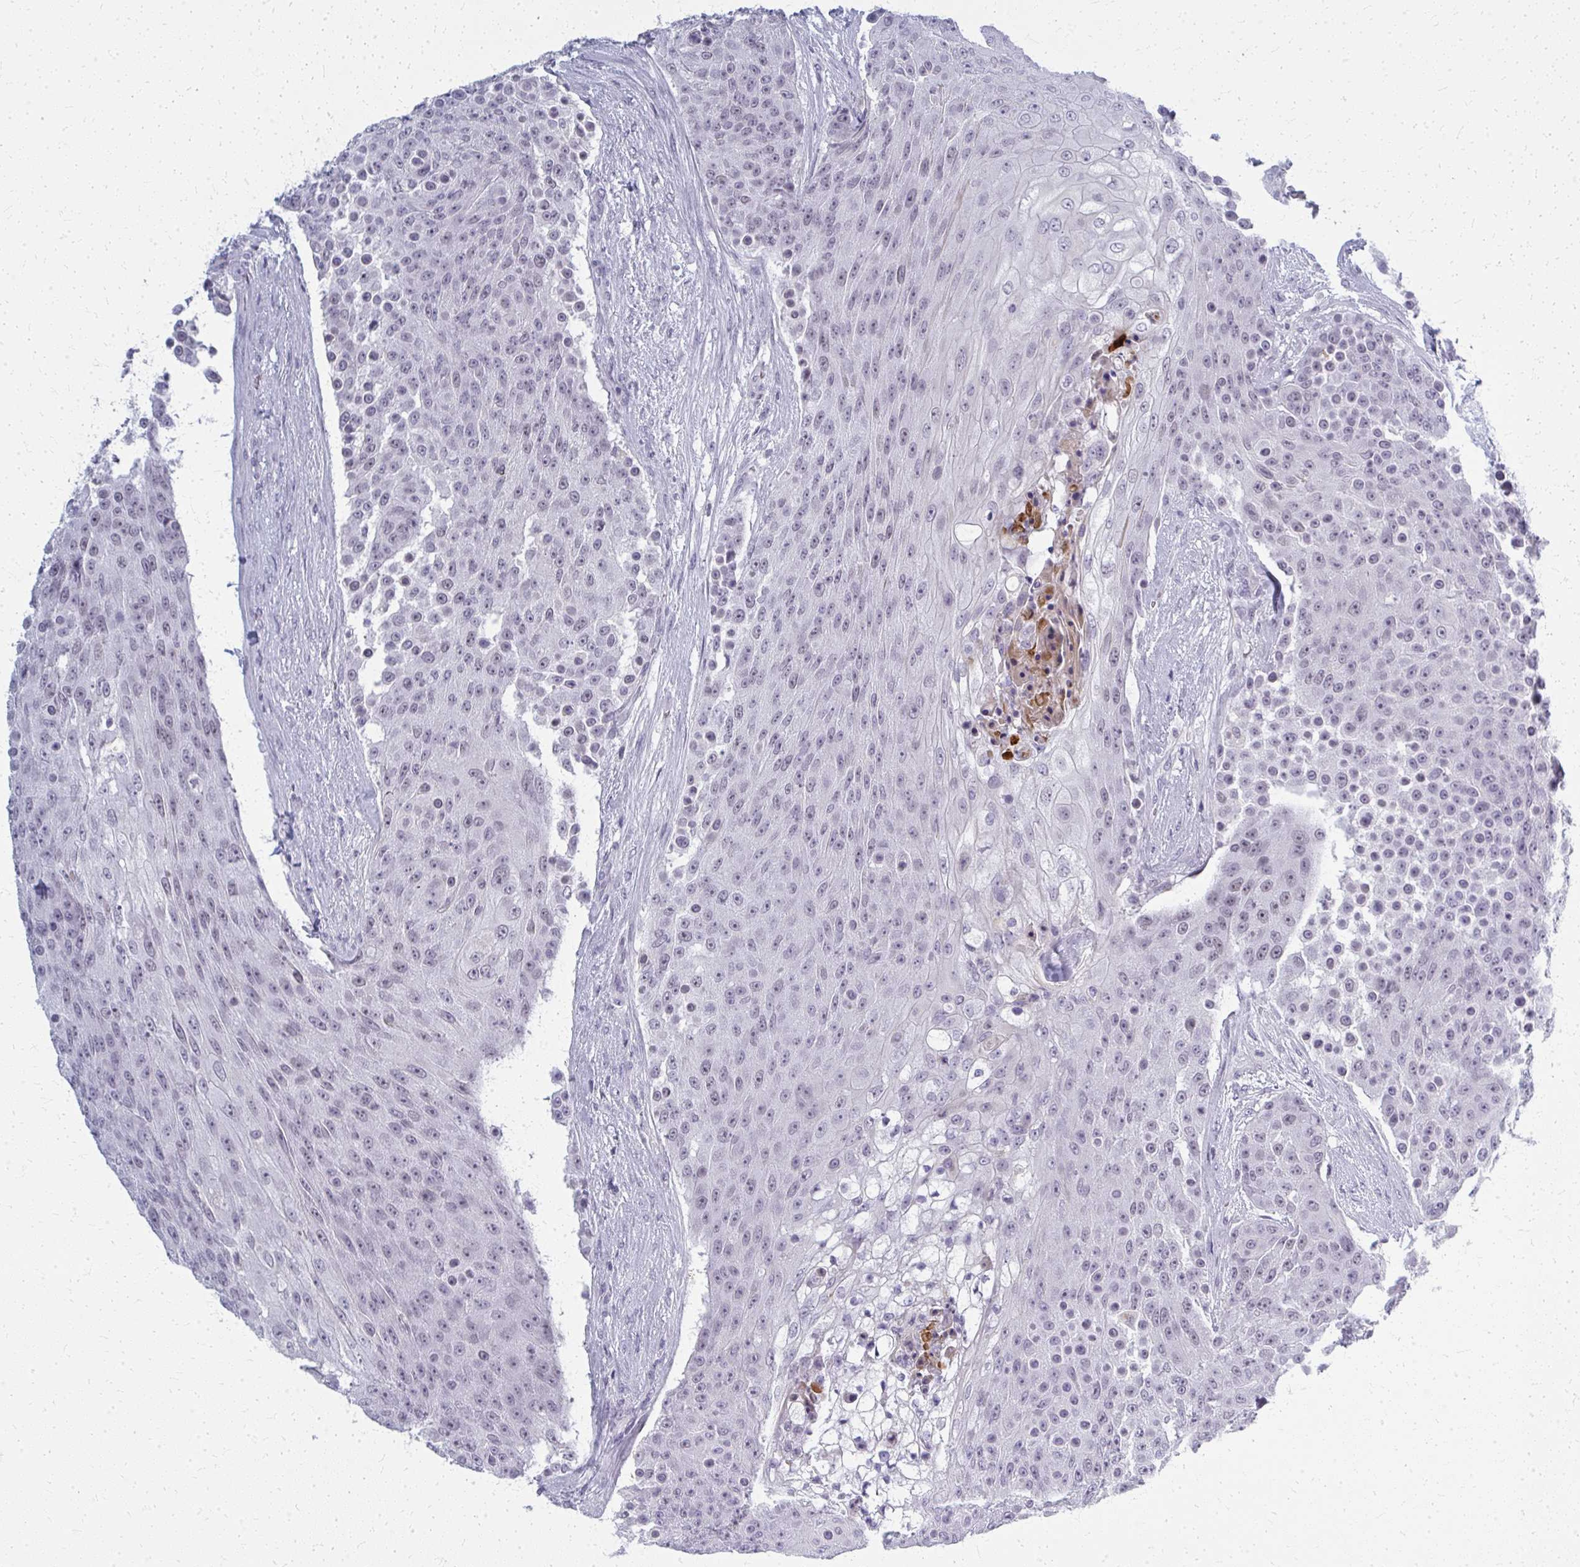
{"staining": {"intensity": "negative", "quantity": "none", "location": "none"}, "tissue": "urothelial cancer", "cell_type": "Tumor cells", "image_type": "cancer", "snomed": [{"axis": "morphology", "description": "Urothelial carcinoma, High grade"}, {"axis": "topography", "description": "Urinary bladder"}], "caption": "Micrograph shows no protein expression in tumor cells of urothelial cancer tissue.", "gene": "CASQ2", "patient": {"sex": "female", "age": 63}}